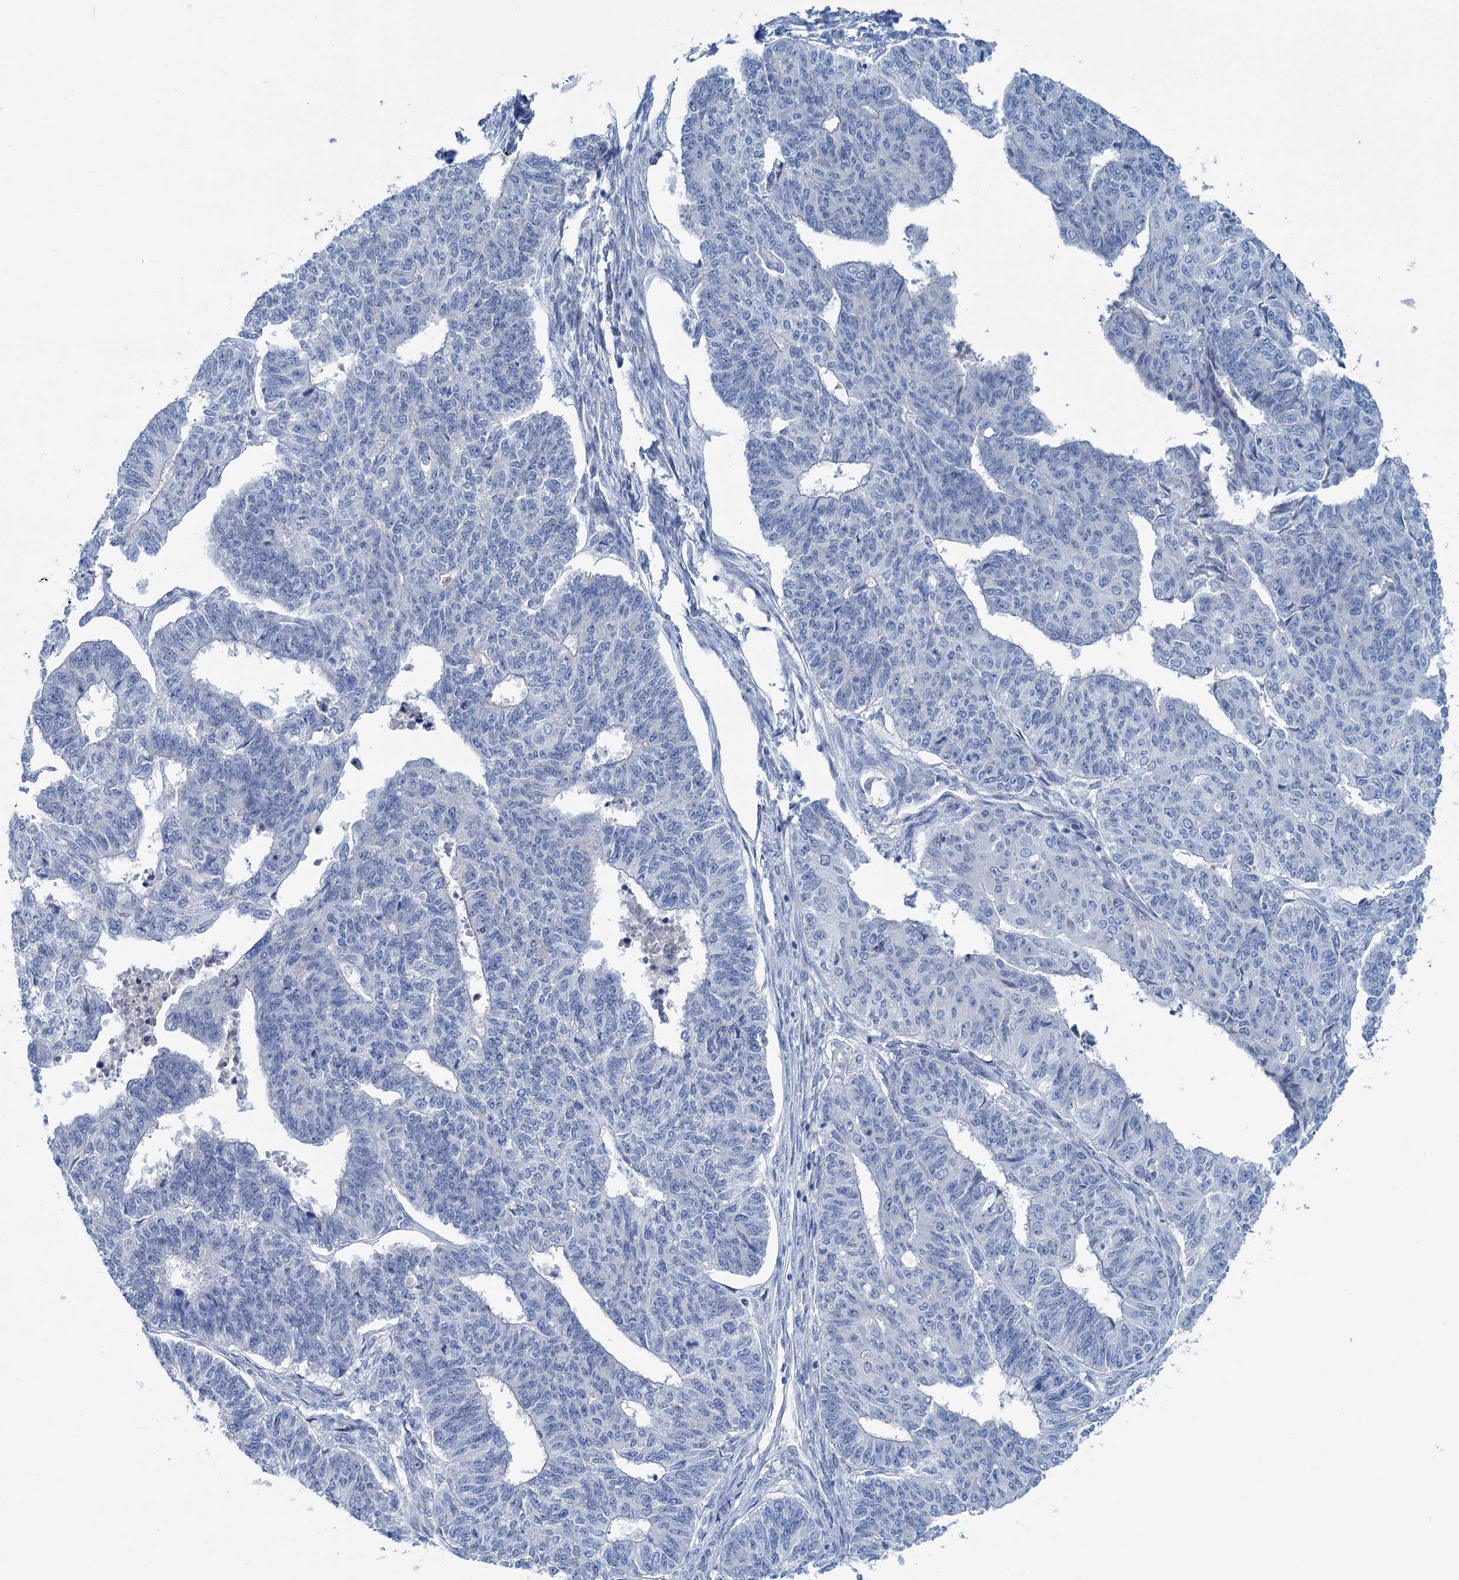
{"staining": {"intensity": "negative", "quantity": "none", "location": "none"}, "tissue": "endometrial cancer", "cell_type": "Tumor cells", "image_type": "cancer", "snomed": [{"axis": "morphology", "description": "Adenocarcinoma, NOS"}, {"axis": "topography", "description": "Endometrium"}], "caption": "The photomicrograph reveals no significant staining in tumor cells of adenocarcinoma (endometrial).", "gene": "CHDH", "patient": {"sex": "female", "age": 32}}